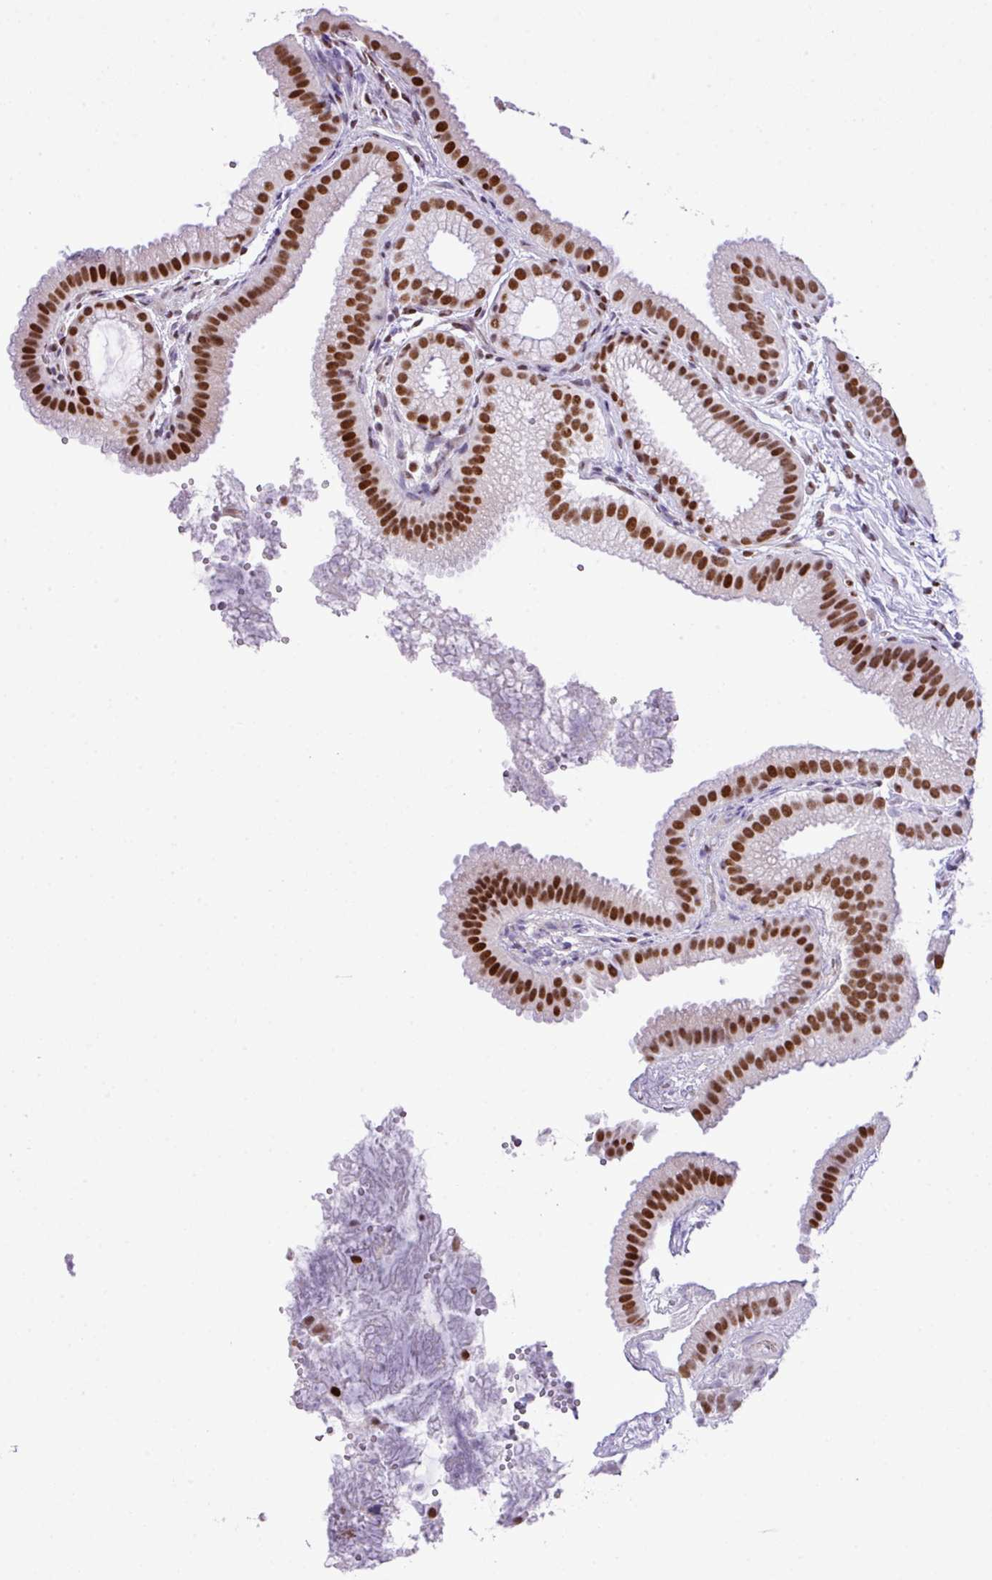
{"staining": {"intensity": "strong", "quantity": ">75%", "location": "nuclear"}, "tissue": "gallbladder", "cell_type": "Glandular cells", "image_type": "normal", "snomed": [{"axis": "morphology", "description": "Normal tissue, NOS"}, {"axis": "topography", "description": "Gallbladder"}], "caption": "Benign gallbladder shows strong nuclear expression in about >75% of glandular cells, visualized by immunohistochemistry.", "gene": "RARG", "patient": {"sex": "female", "age": 63}}